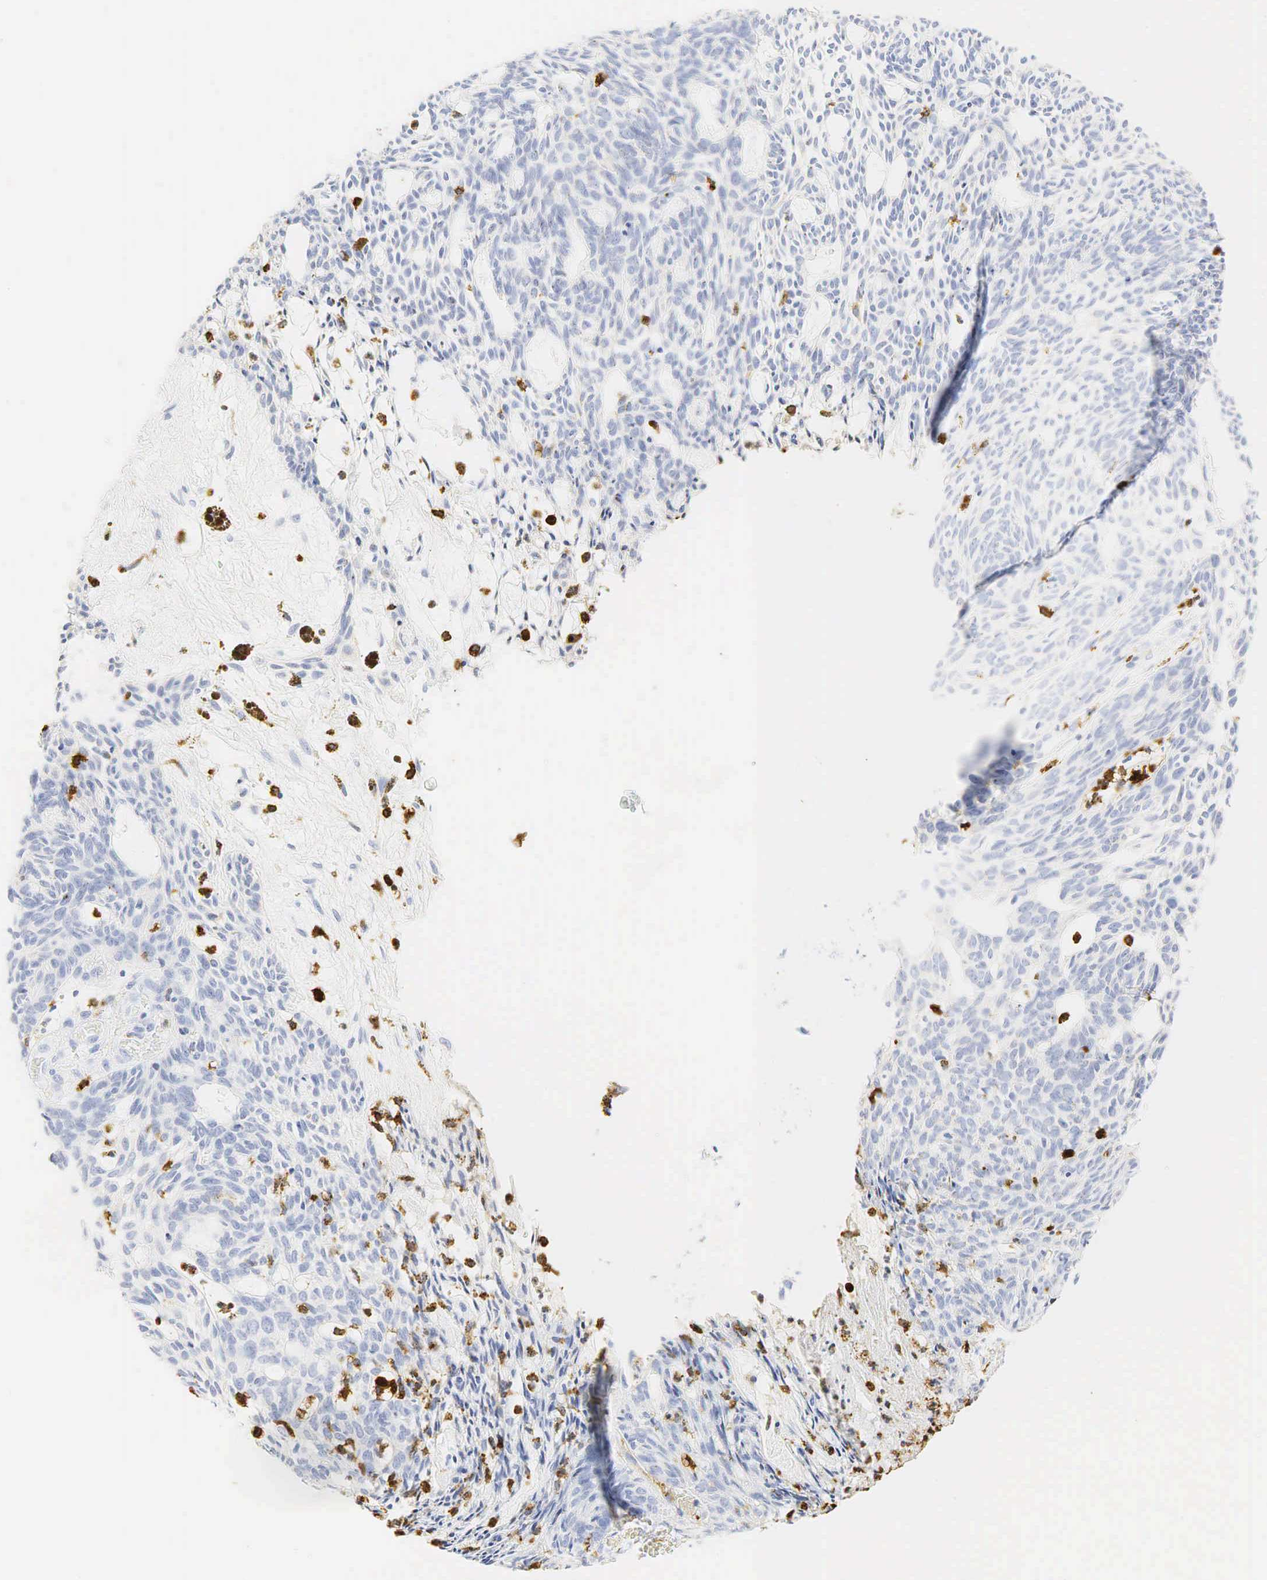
{"staining": {"intensity": "negative", "quantity": "none", "location": "none"}, "tissue": "skin cancer", "cell_type": "Tumor cells", "image_type": "cancer", "snomed": [{"axis": "morphology", "description": "Normal tissue, NOS"}, {"axis": "morphology", "description": "Basal cell carcinoma"}, {"axis": "topography", "description": "Skin"}], "caption": "High magnification brightfield microscopy of skin basal cell carcinoma stained with DAB (brown) and counterstained with hematoxylin (blue): tumor cells show no significant staining. (Stains: DAB IHC with hematoxylin counter stain, Microscopy: brightfield microscopy at high magnification).", "gene": "LYZ", "patient": {"sex": "male", "age": 74}}